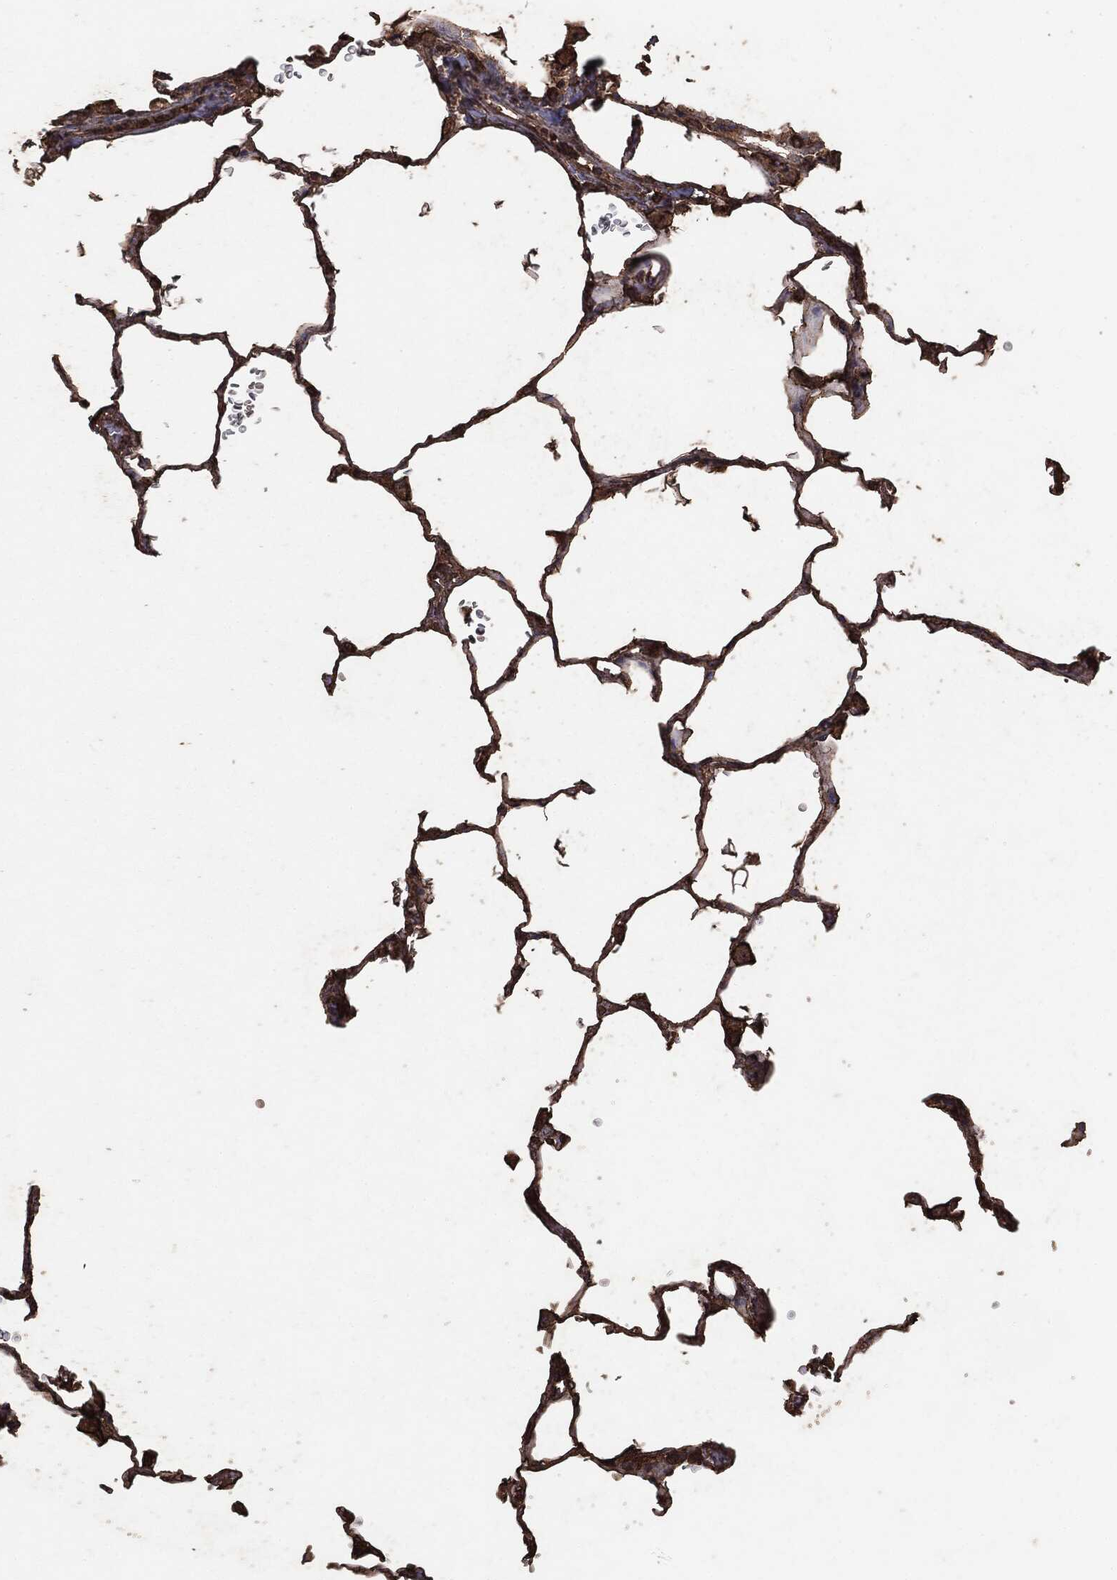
{"staining": {"intensity": "strong", "quantity": ">75%", "location": "cytoplasmic/membranous"}, "tissue": "lung", "cell_type": "Alveolar cells", "image_type": "normal", "snomed": [{"axis": "morphology", "description": "Normal tissue, NOS"}, {"axis": "morphology", "description": "Adenocarcinoma, metastatic, NOS"}, {"axis": "topography", "description": "Lung"}], "caption": "Lung stained for a protein (brown) reveals strong cytoplasmic/membranous positive positivity in approximately >75% of alveolar cells.", "gene": "MTOR", "patient": {"sex": "male", "age": 45}}